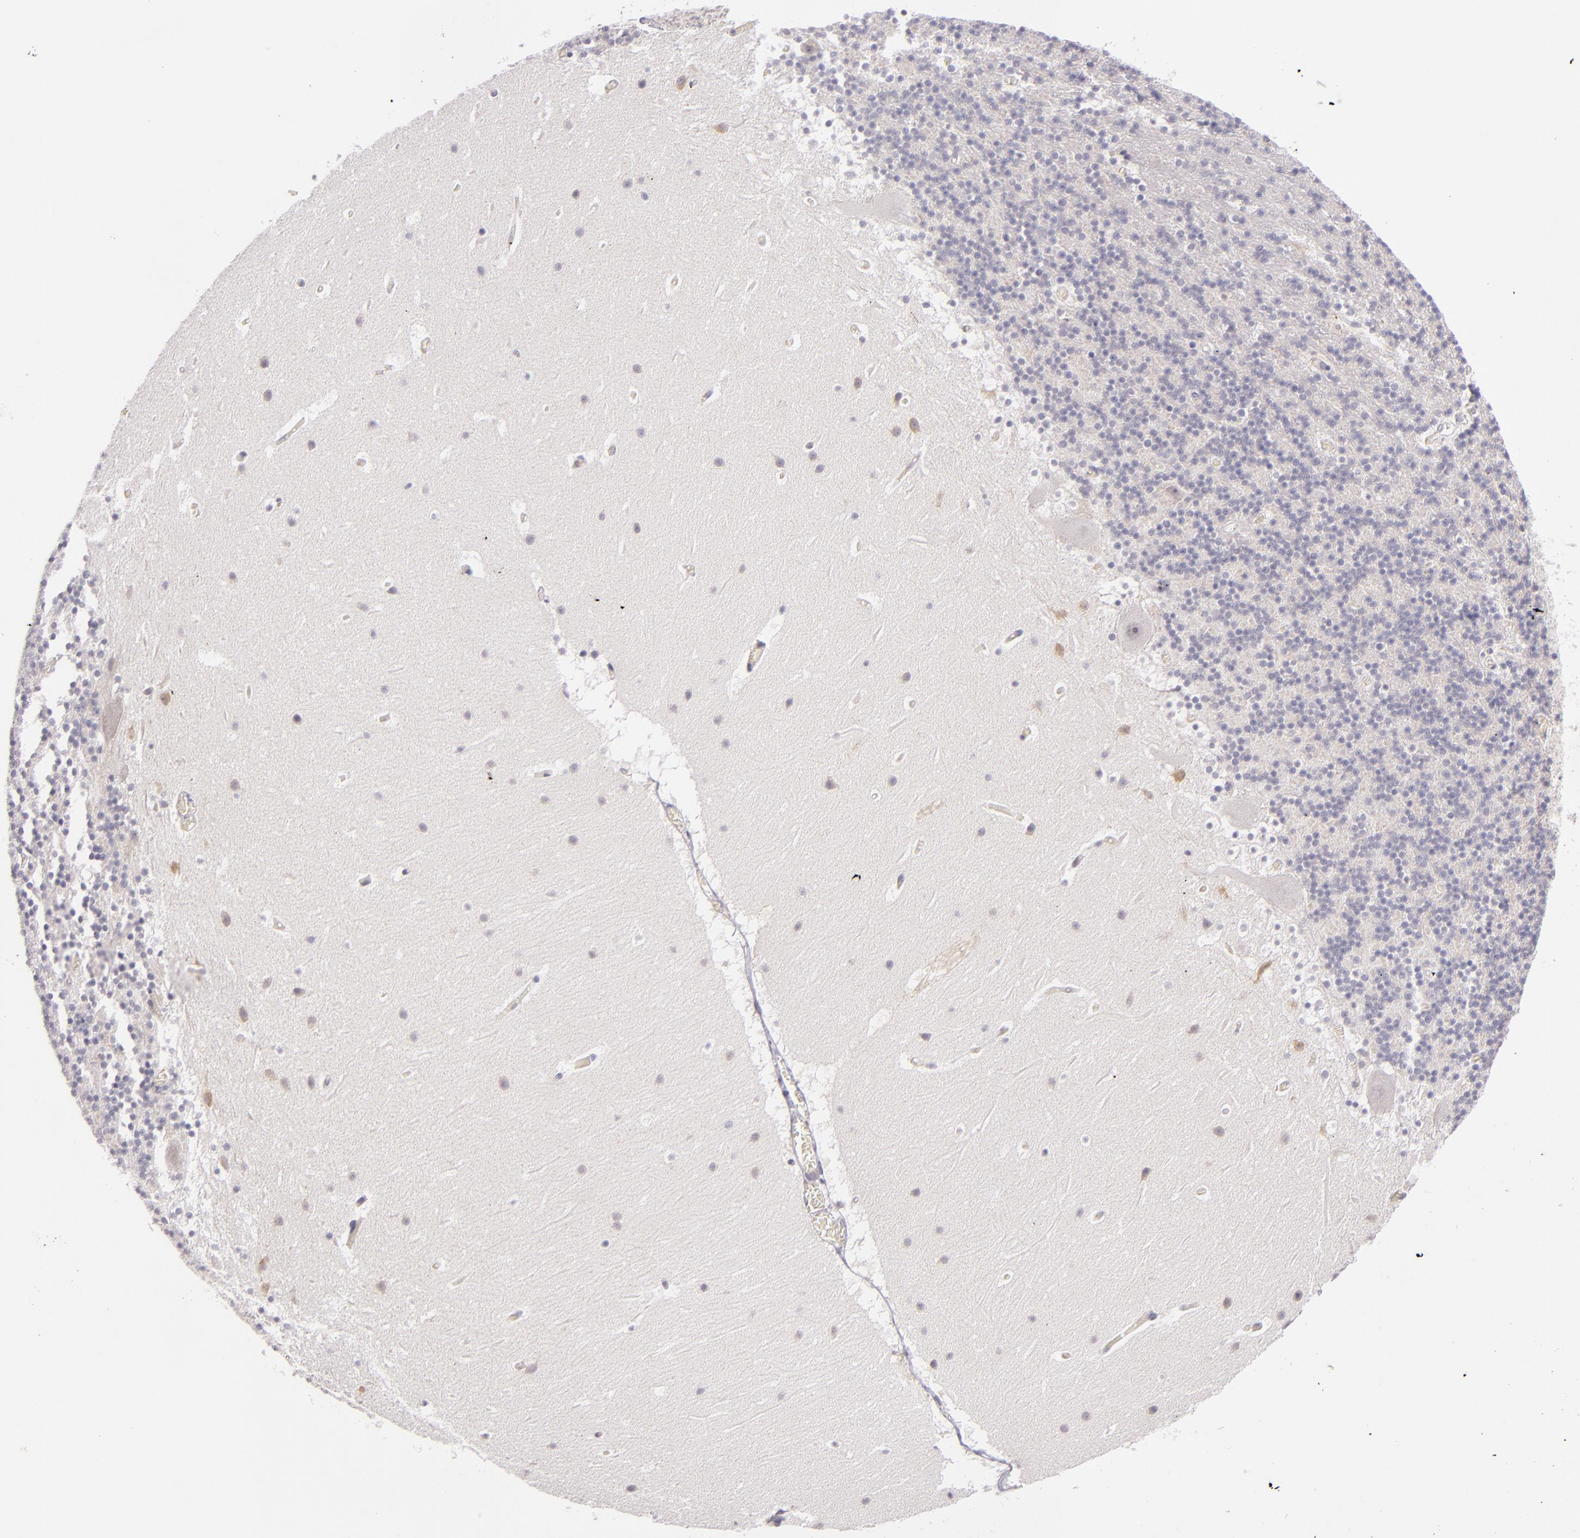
{"staining": {"intensity": "negative", "quantity": "none", "location": "none"}, "tissue": "cerebellum", "cell_type": "Cells in granular layer", "image_type": "normal", "snomed": [{"axis": "morphology", "description": "Normal tissue, NOS"}, {"axis": "topography", "description": "Cerebellum"}], "caption": "Cerebellum stained for a protein using immunohistochemistry (IHC) exhibits no positivity cells in granular layer.", "gene": "FAM181A", "patient": {"sex": "male", "age": 45}}